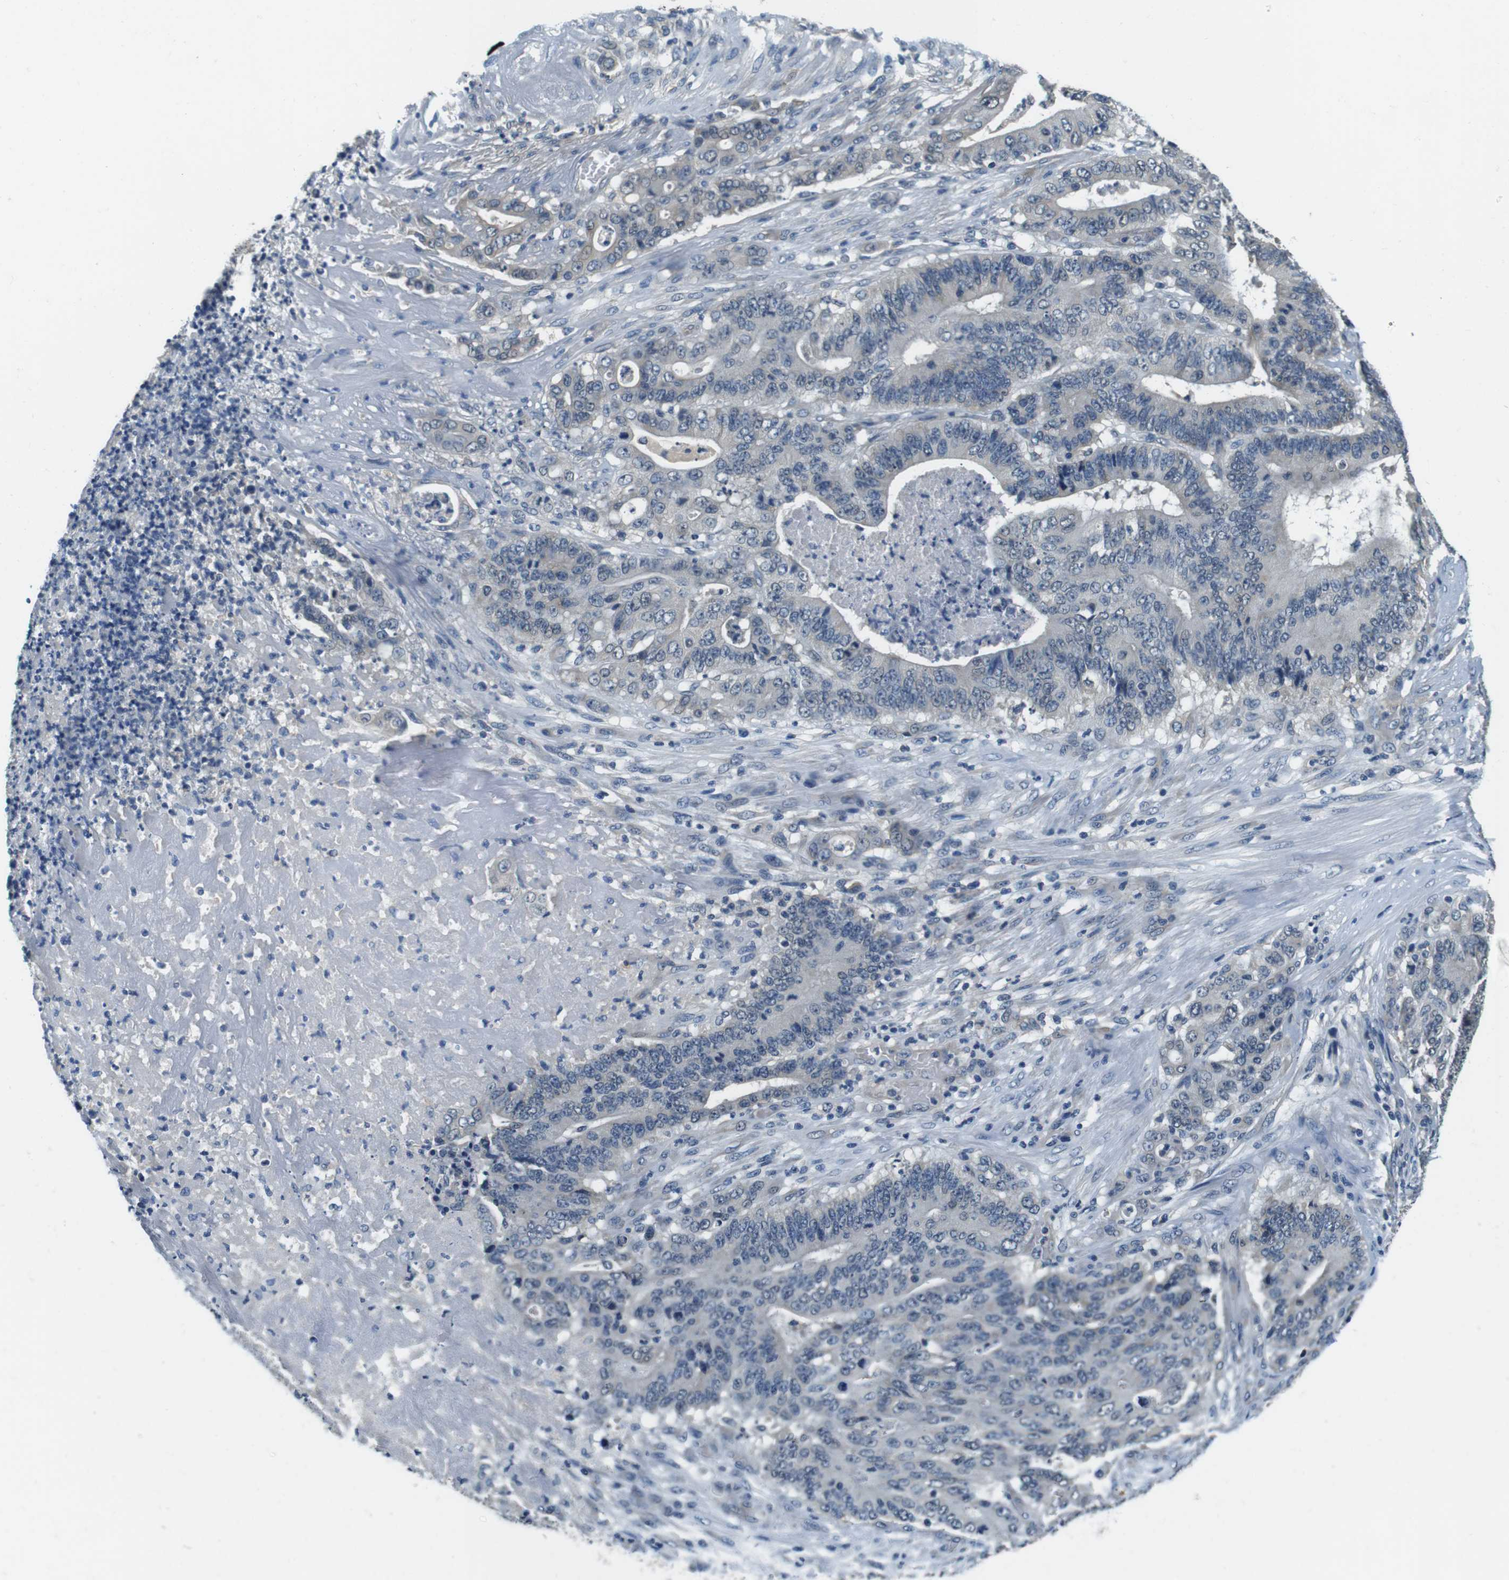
{"staining": {"intensity": "negative", "quantity": "none", "location": "none"}, "tissue": "stomach cancer", "cell_type": "Tumor cells", "image_type": "cancer", "snomed": [{"axis": "morphology", "description": "Adenocarcinoma, NOS"}, {"axis": "topography", "description": "Stomach"}], "caption": "High power microscopy image of an immunohistochemistry (IHC) micrograph of adenocarcinoma (stomach), revealing no significant positivity in tumor cells.", "gene": "DTNA", "patient": {"sex": "female", "age": 73}}